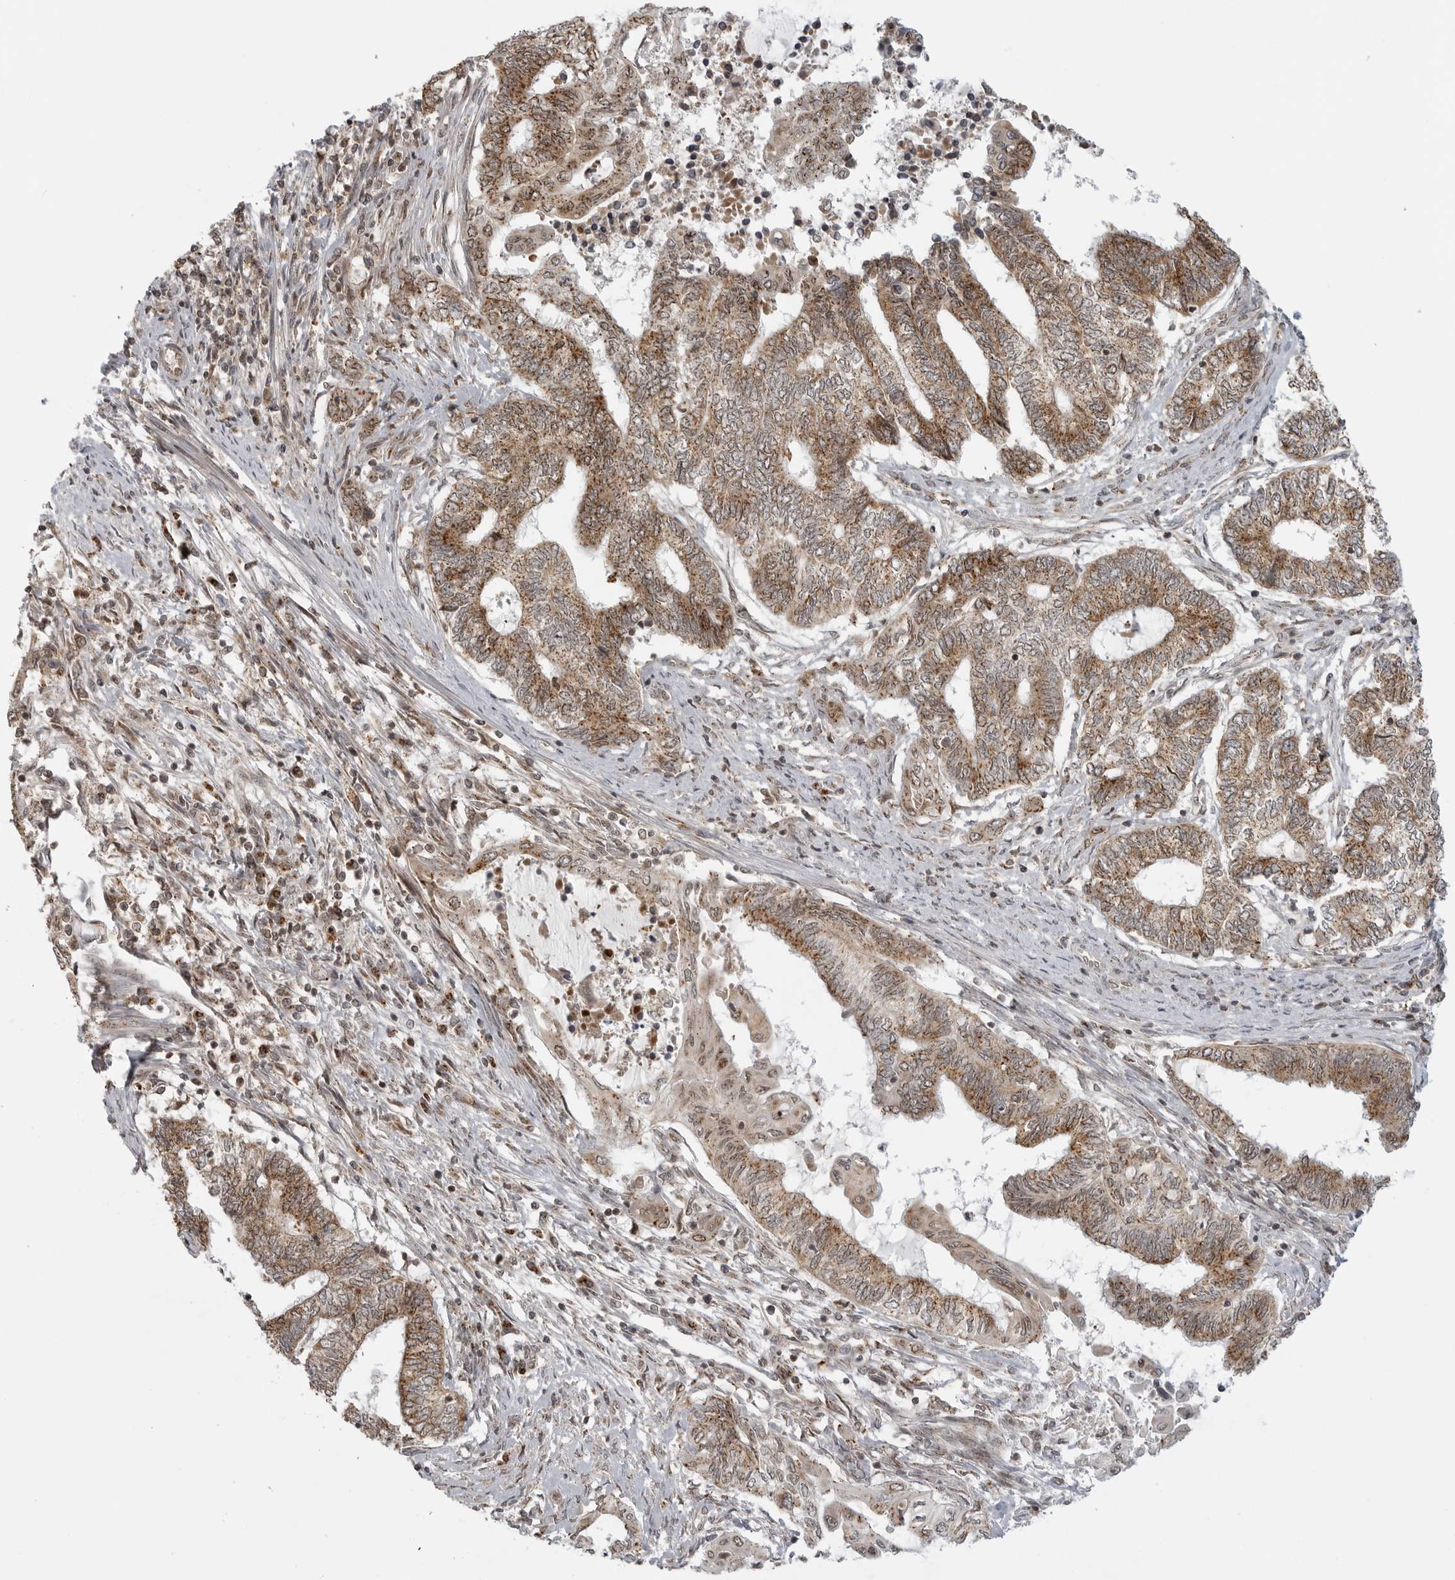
{"staining": {"intensity": "moderate", "quantity": ">75%", "location": "cytoplasmic/membranous"}, "tissue": "endometrial cancer", "cell_type": "Tumor cells", "image_type": "cancer", "snomed": [{"axis": "morphology", "description": "Adenocarcinoma, NOS"}, {"axis": "topography", "description": "Uterus"}, {"axis": "topography", "description": "Endometrium"}], "caption": "Tumor cells show moderate cytoplasmic/membranous expression in approximately >75% of cells in endometrial adenocarcinoma.", "gene": "COPA", "patient": {"sex": "female", "age": 70}}